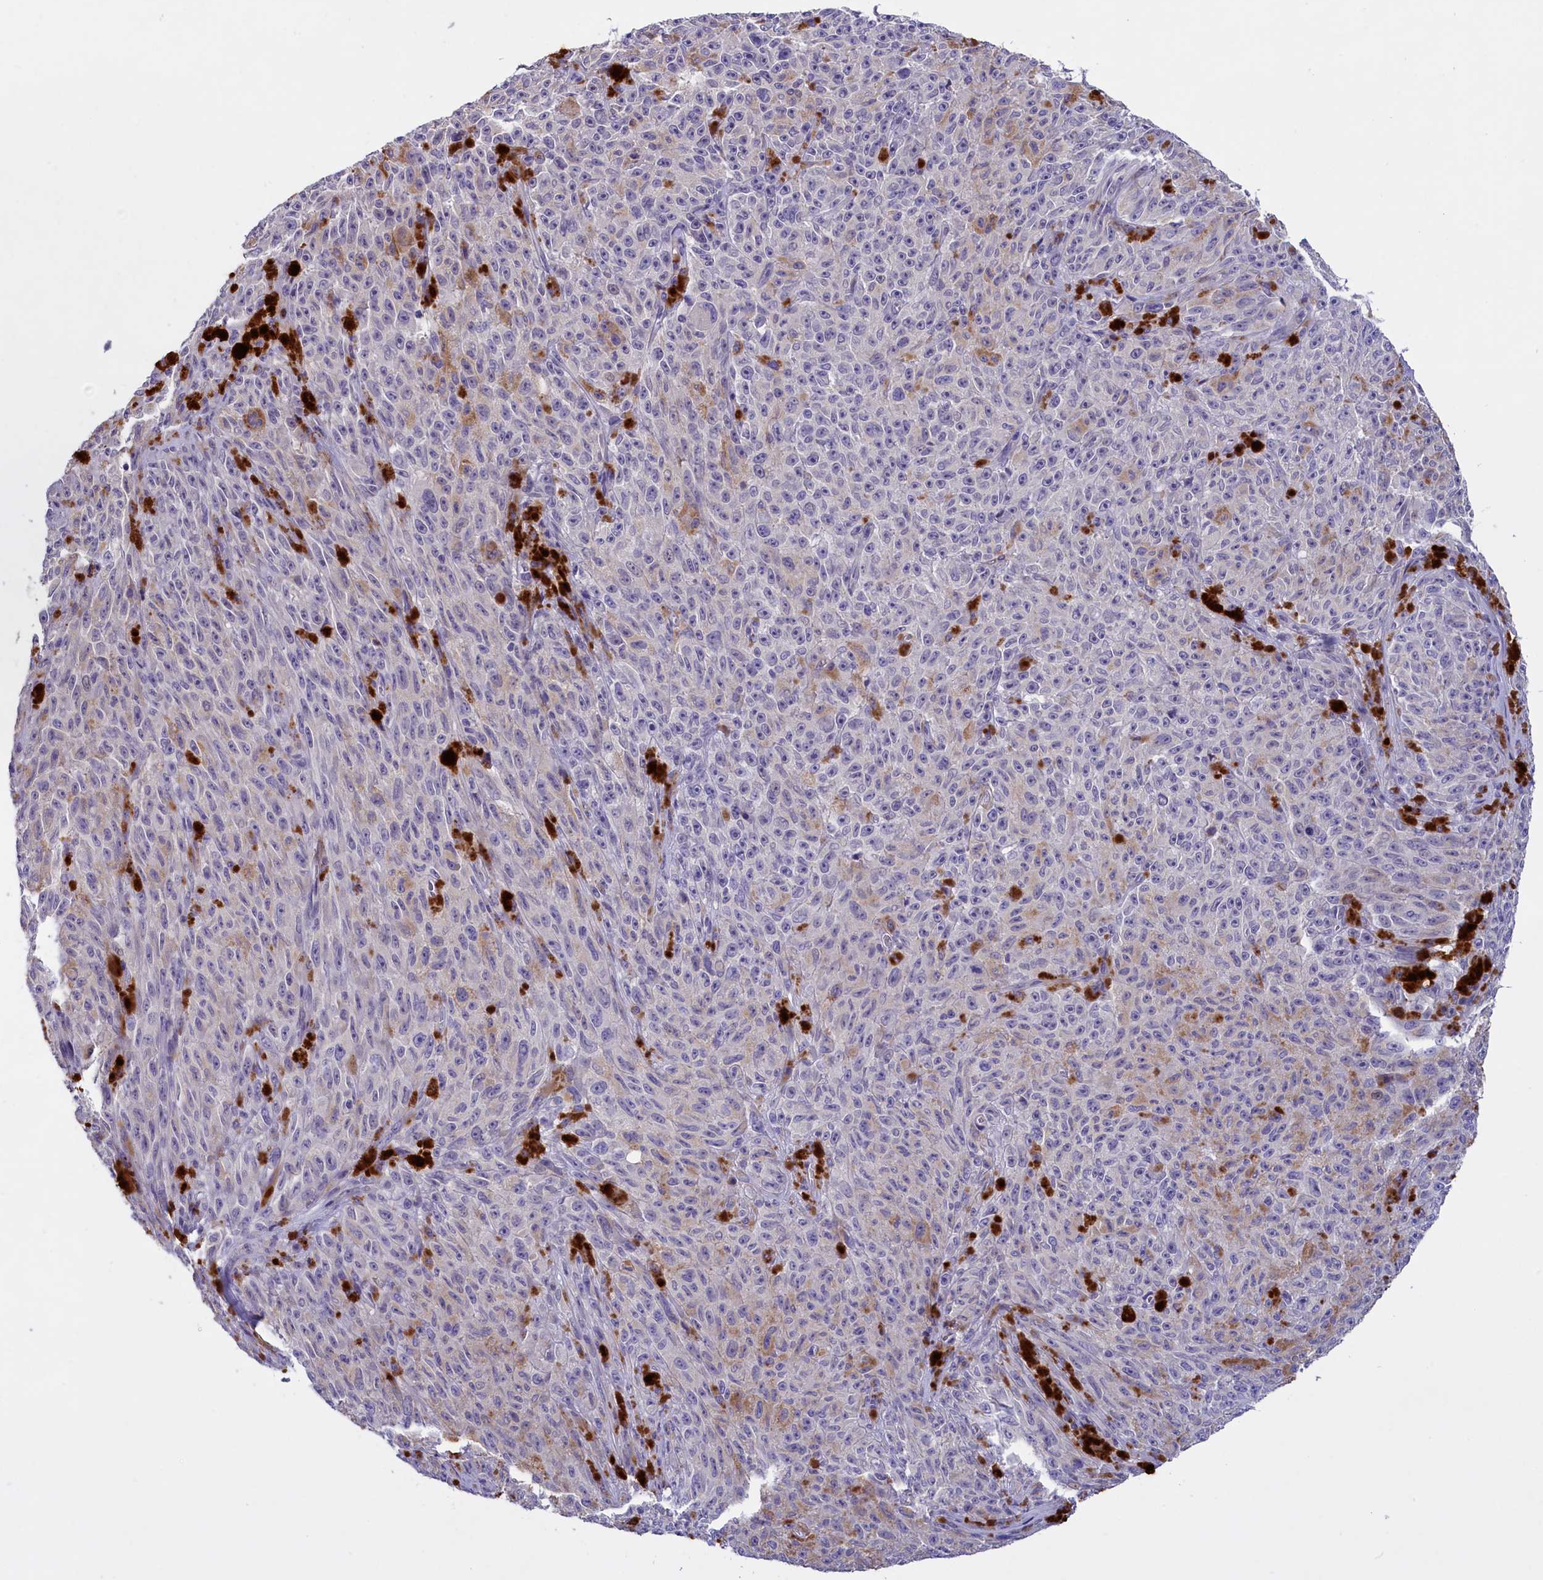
{"staining": {"intensity": "negative", "quantity": "none", "location": "none"}, "tissue": "melanoma", "cell_type": "Tumor cells", "image_type": "cancer", "snomed": [{"axis": "morphology", "description": "Malignant melanoma, NOS"}, {"axis": "topography", "description": "Skin"}], "caption": "Immunohistochemistry of human malignant melanoma reveals no expression in tumor cells. (Stains: DAB (3,3'-diaminobenzidine) immunohistochemistry with hematoxylin counter stain, Microscopy: brightfield microscopy at high magnification).", "gene": "ENPP6", "patient": {"sex": "female", "age": 82}}